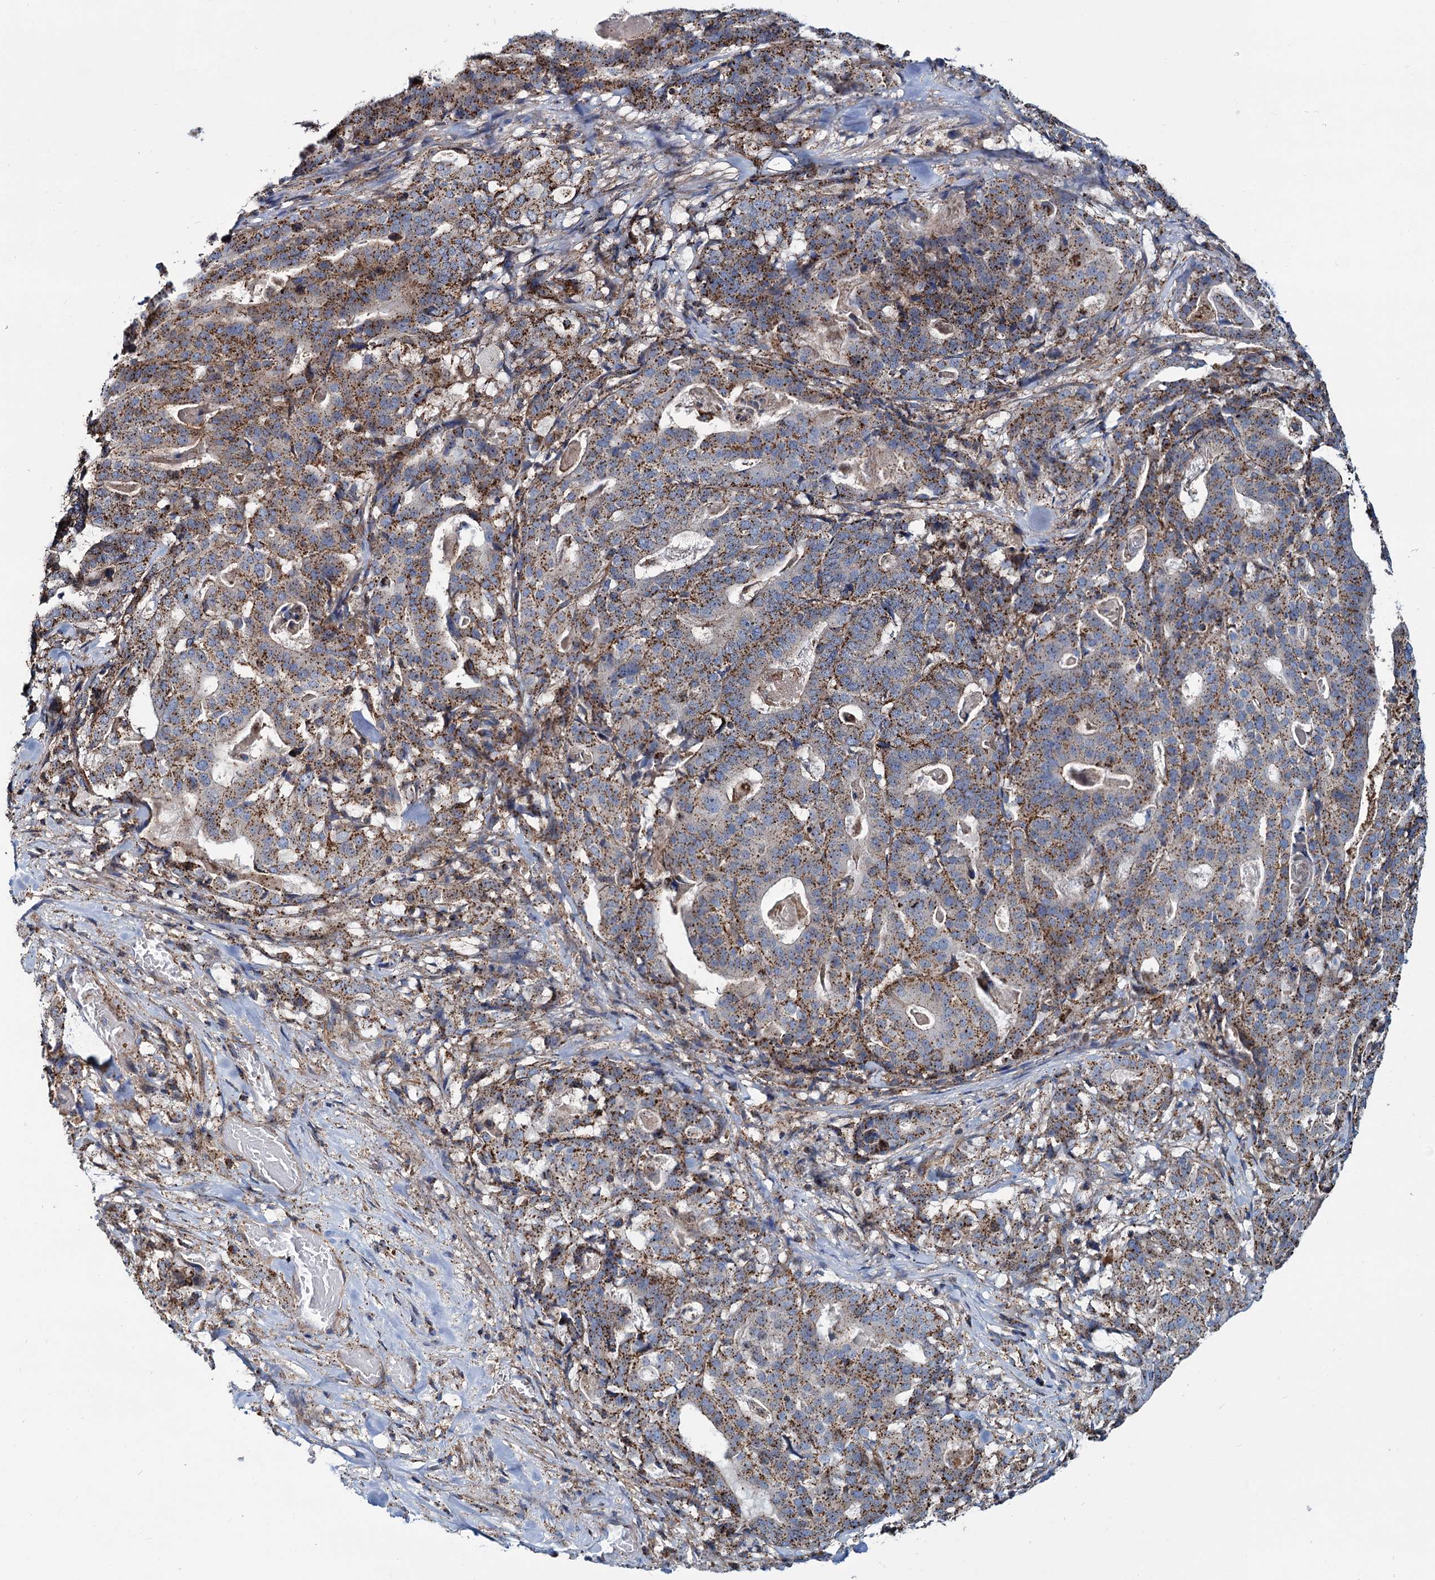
{"staining": {"intensity": "moderate", "quantity": ">75%", "location": "cytoplasmic/membranous"}, "tissue": "stomach cancer", "cell_type": "Tumor cells", "image_type": "cancer", "snomed": [{"axis": "morphology", "description": "Adenocarcinoma, NOS"}, {"axis": "topography", "description": "Stomach"}], "caption": "The histopathology image exhibits a brown stain indicating the presence of a protein in the cytoplasmic/membranous of tumor cells in stomach adenocarcinoma.", "gene": "PSEN1", "patient": {"sex": "male", "age": 48}}